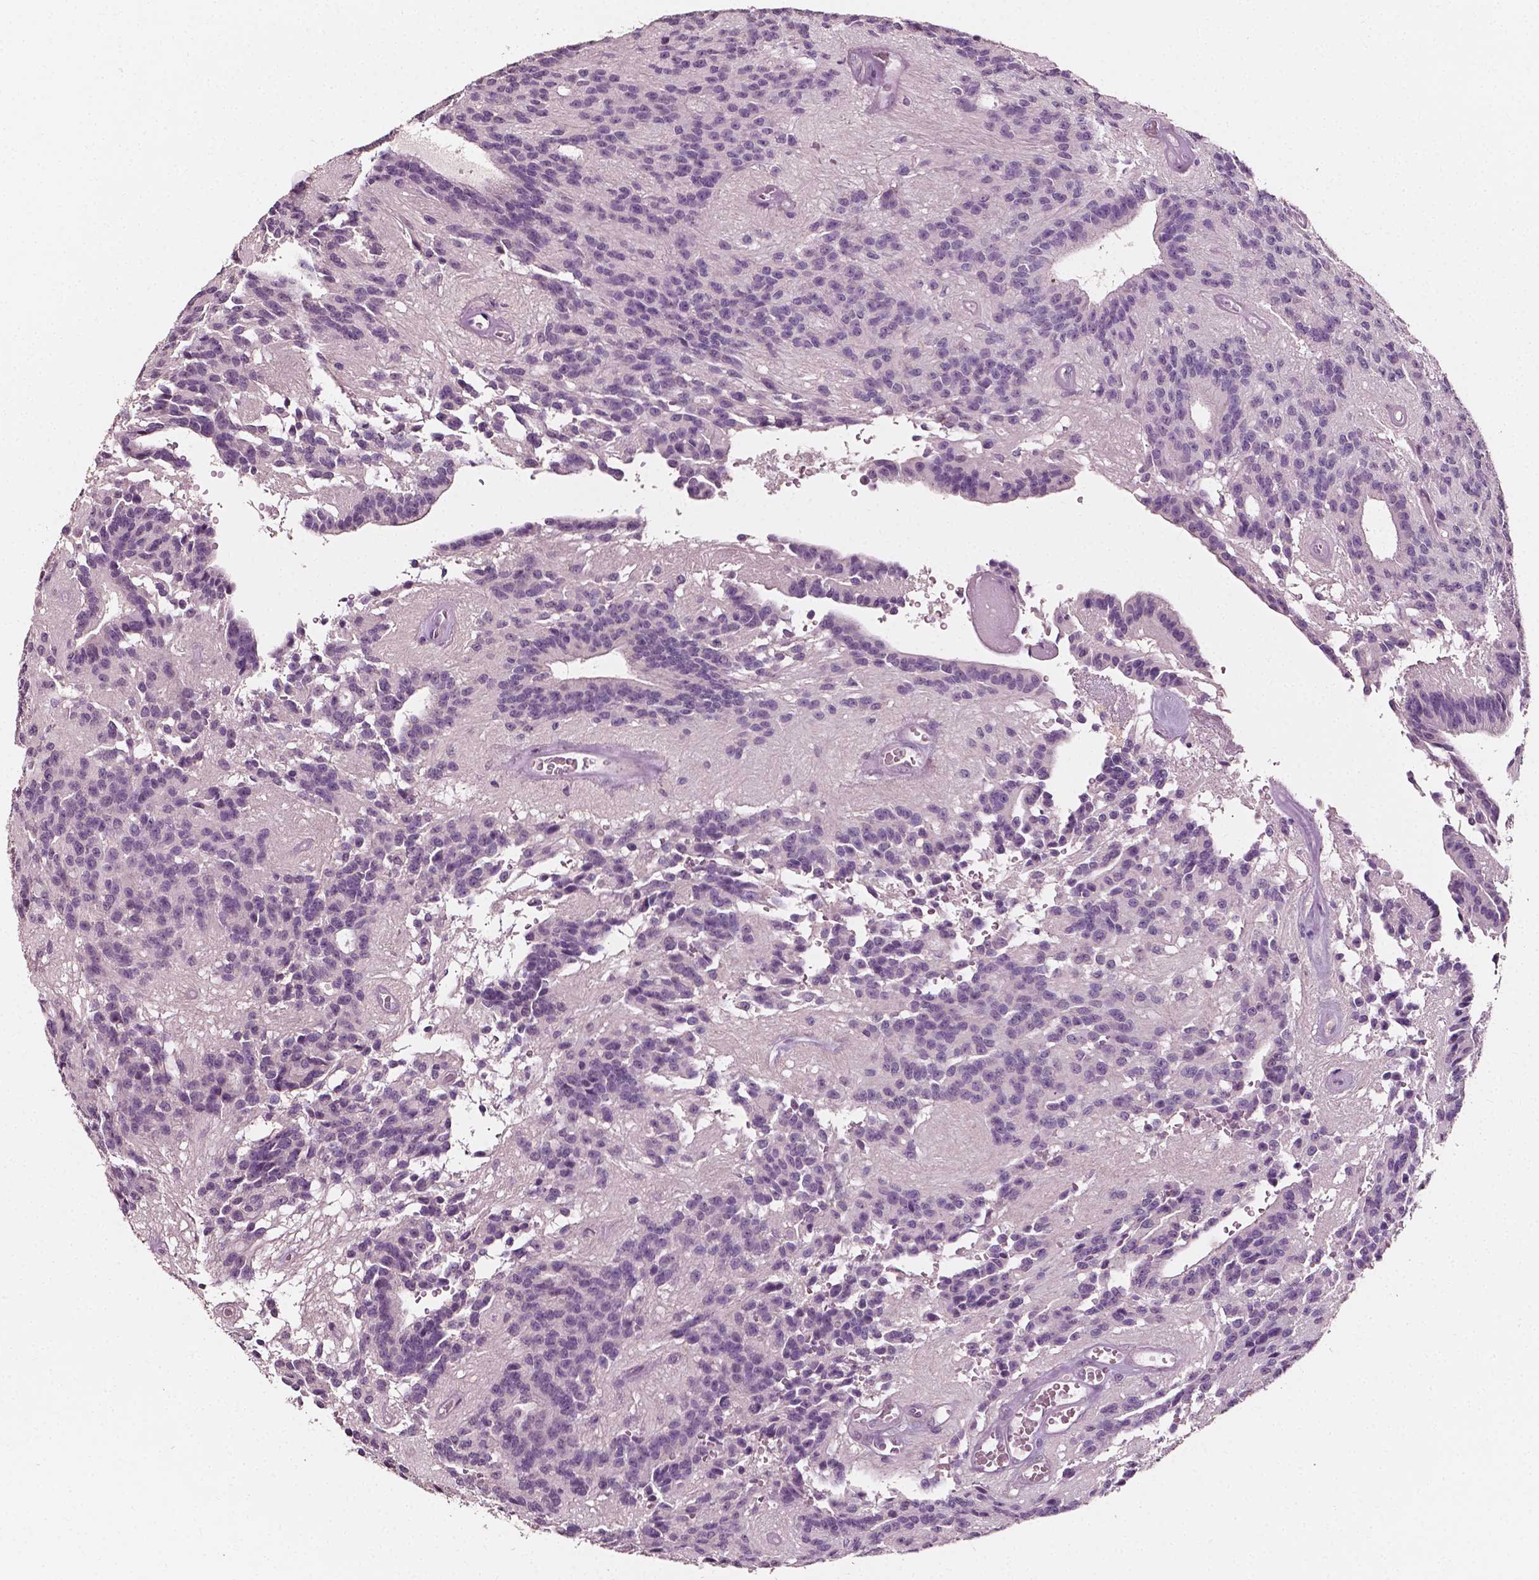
{"staining": {"intensity": "negative", "quantity": "none", "location": "none"}, "tissue": "glioma", "cell_type": "Tumor cells", "image_type": "cancer", "snomed": [{"axis": "morphology", "description": "Glioma, malignant, Low grade"}, {"axis": "topography", "description": "Brain"}], "caption": "Immunohistochemistry image of neoplastic tissue: human glioma stained with DAB shows no significant protein expression in tumor cells.", "gene": "PLA2R1", "patient": {"sex": "male", "age": 31}}